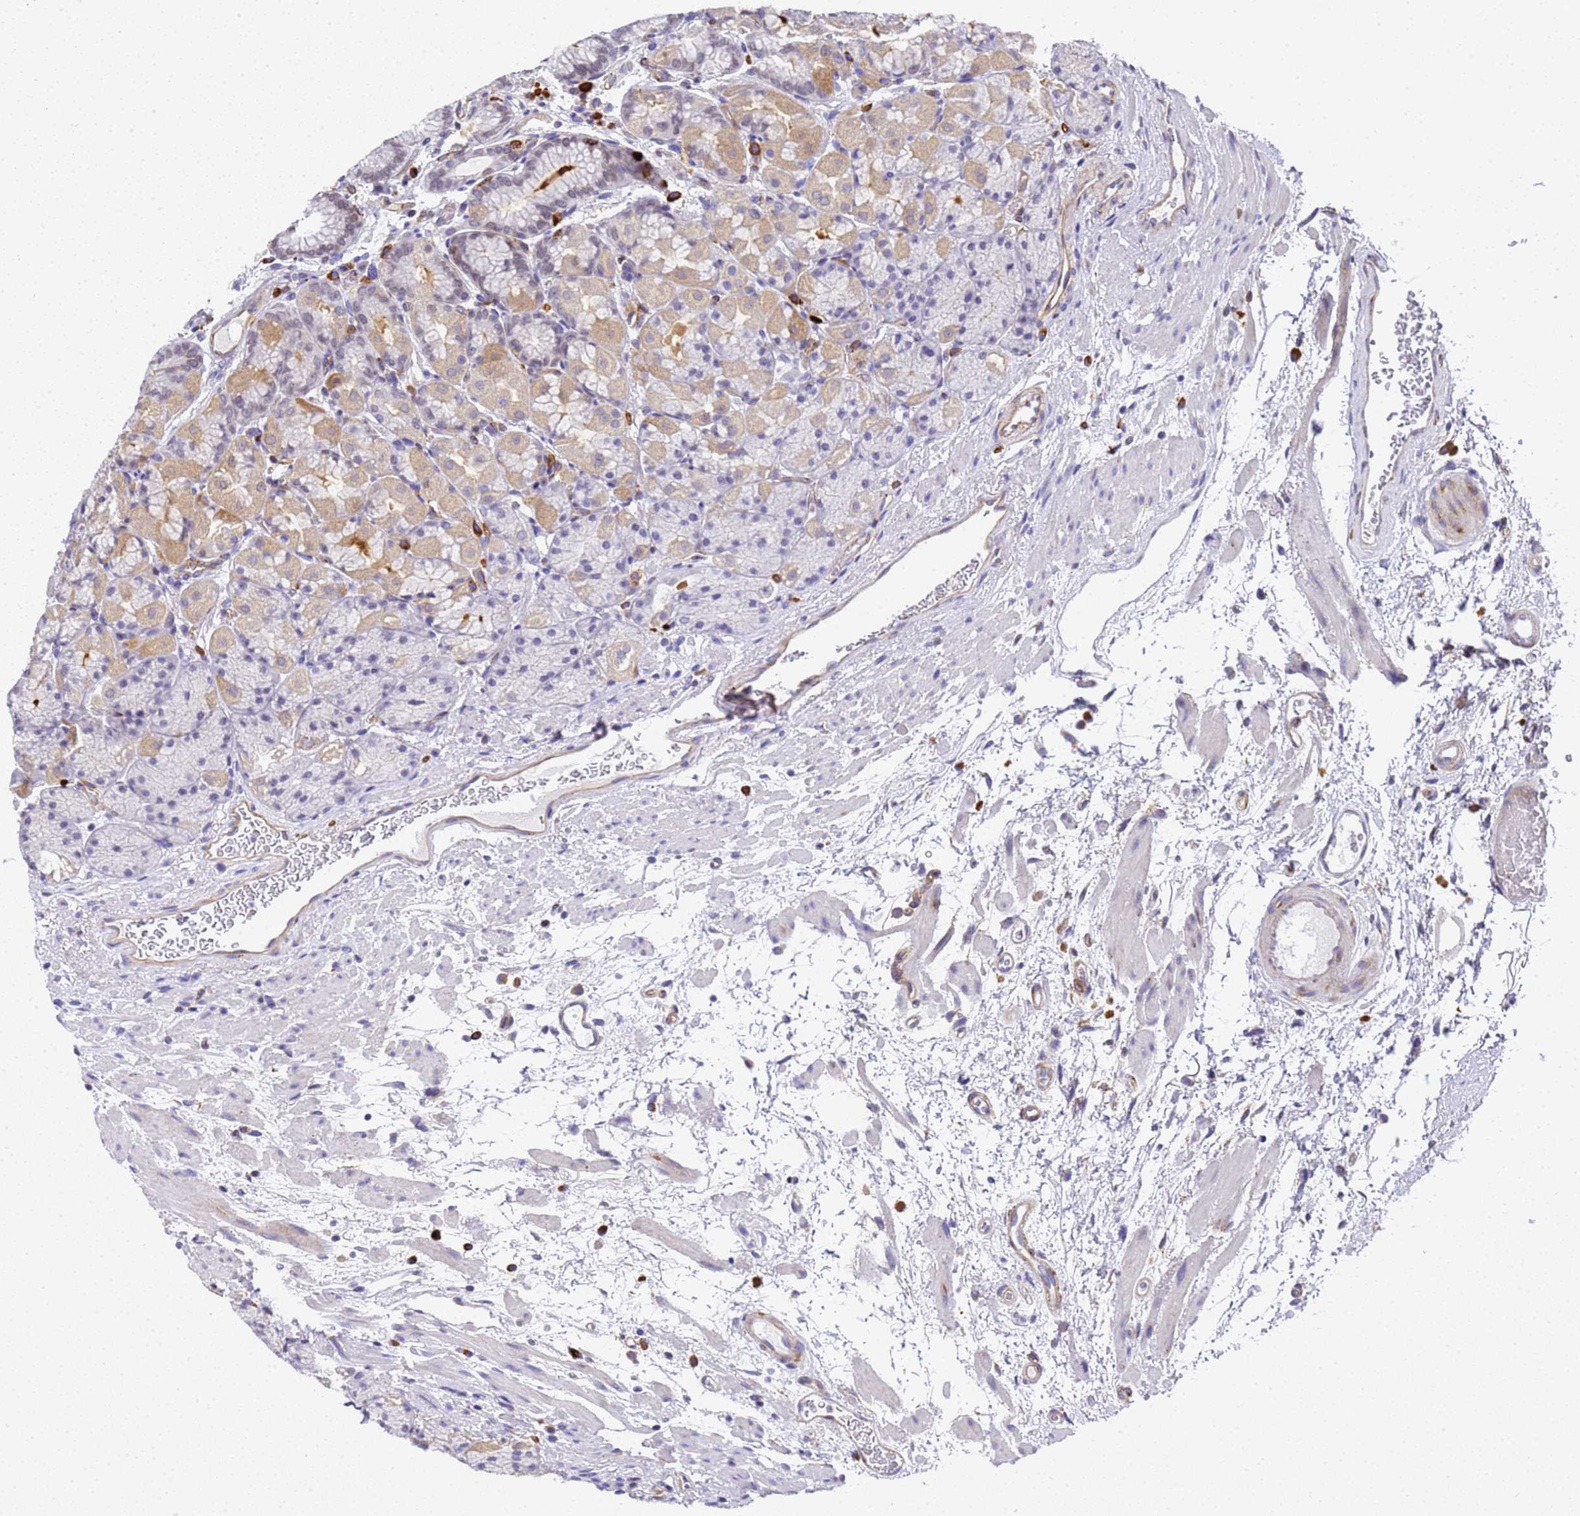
{"staining": {"intensity": "weak", "quantity": "<25%", "location": "cytoplasmic/membranous"}, "tissue": "stomach", "cell_type": "Glandular cells", "image_type": "normal", "snomed": [{"axis": "morphology", "description": "Normal tissue, NOS"}, {"axis": "topography", "description": "Stomach"}], "caption": "Benign stomach was stained to show a protein in brown. There is no significant positivity in glandular cells.", "gene": "IGFBP7", "patient": {"sex": "male", "age": 63}}